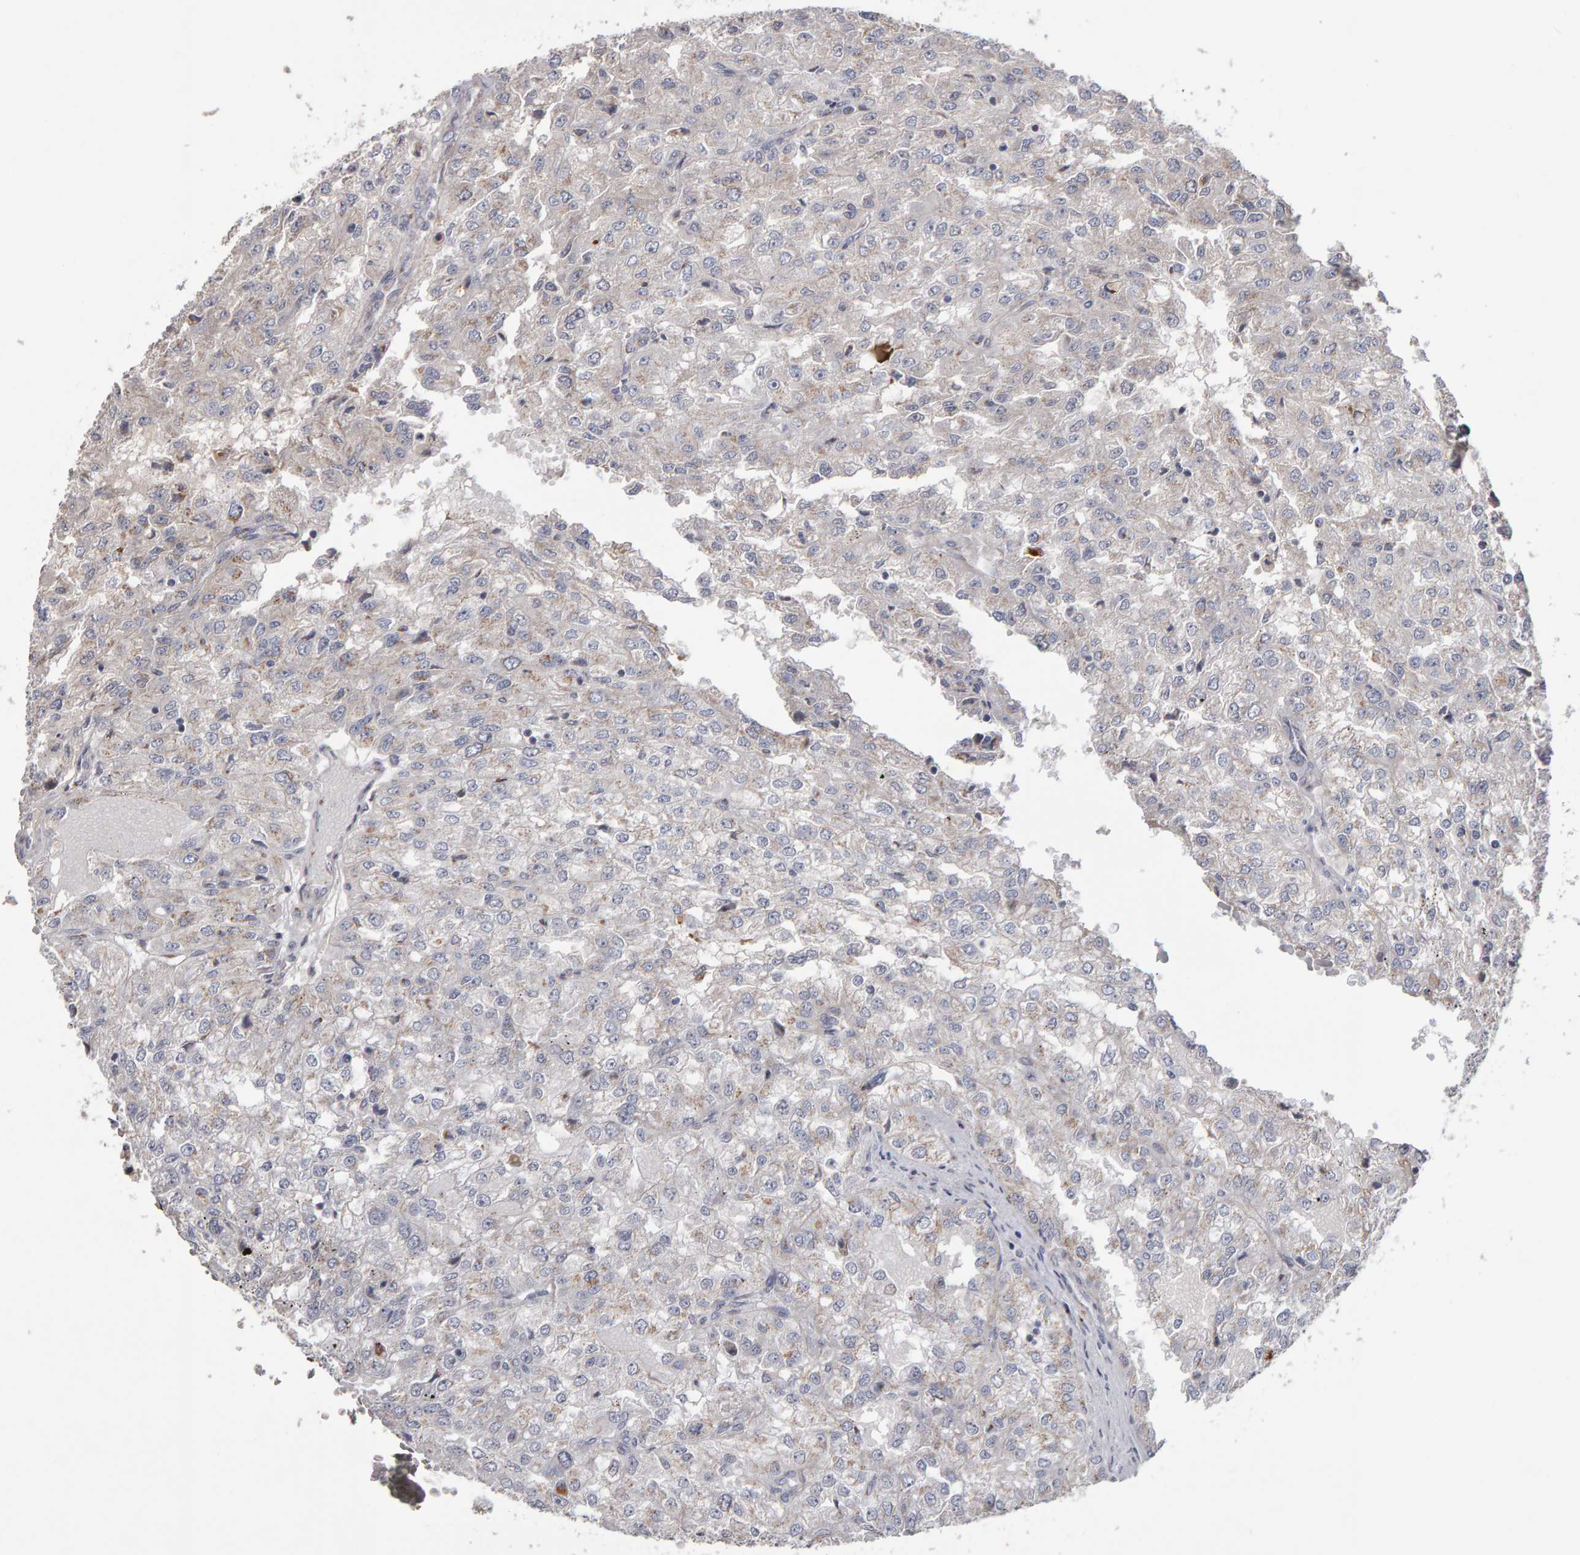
{"staining": {"intensity": "negative", "quantity": "none", "location": "none"}, "tissue": "renal cancer", "cell_type": "Tumor cells", "image_type": "cancer", "snomed": [{"axis": "morphology", "description": "Adenocarcinoma, NOS"}, {"axis": "topography", "description": "Kidney"}], "caption": "Image shows no protein expression in tumor cells of renal adenocarcinoma tissue.", "gene": "CANT1", "patient": {"sex": "female", "age": 54}}